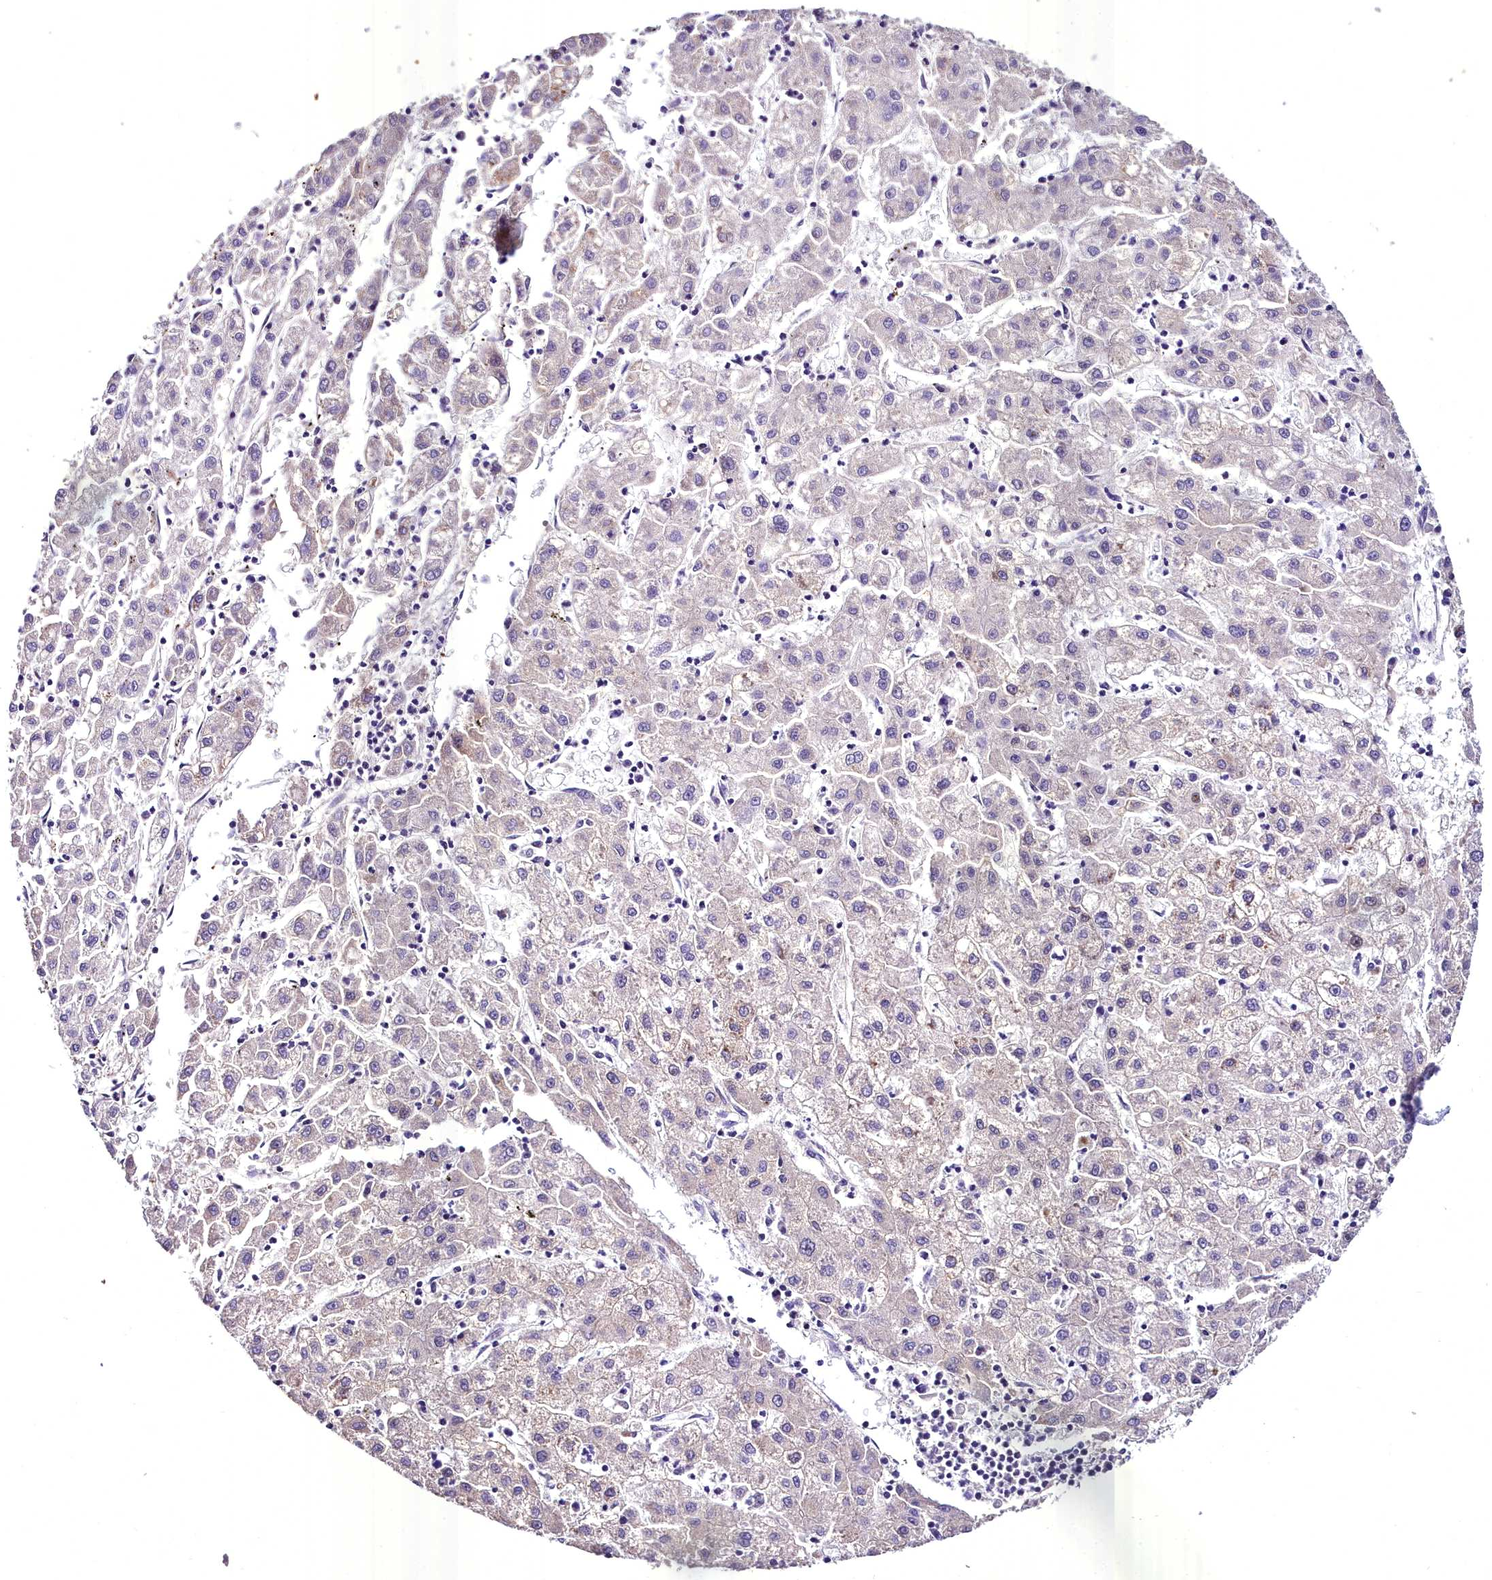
{"staining": {"intensity": "negative", "quantity": "none", "location": "none"}, "tissue": "liver cancer", "cell_type": "Tumor cells", "image_type": "cancer", "snomed": [{"axis": "morphology", "description": "Carcinoma, Hepatocellular, NOS"}, {"axis": "topography", "description": "Liver"}], "caption": "There is no significant expression in tumor cells of hepatocellular carcinoma (liver).", "gene": "MS4A18", "patient": {"sex": "male", "age": 72}}